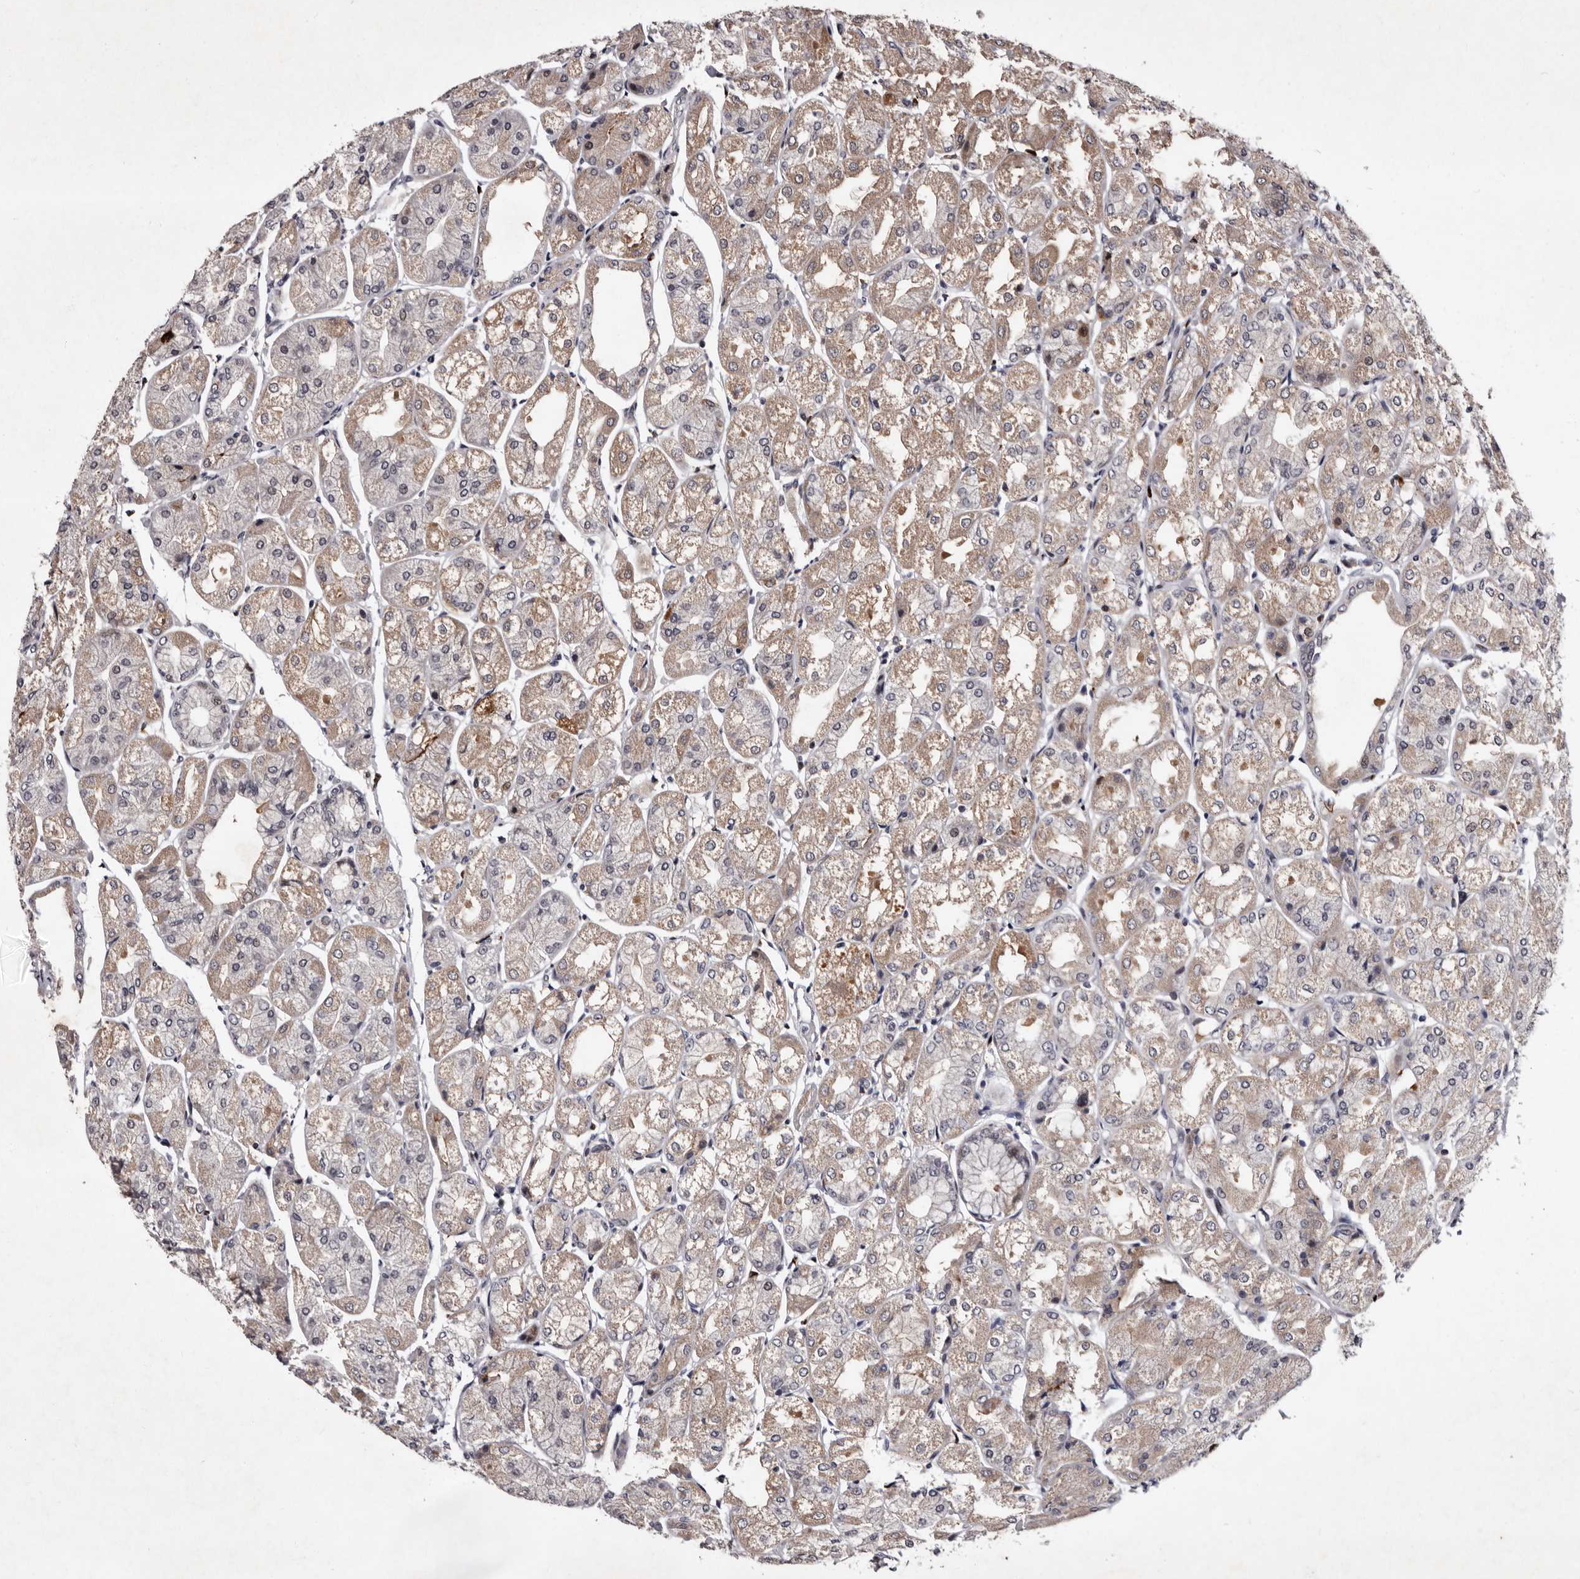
{"staining": {"intensity": "weak", "quantity": ">75%", "location": "cytoplasmic/membranous,nuclear"}, "tissue": "stomach", "cell_type": "Glandular cells", "image_type": "normal", "snomed": [{"axis": "morphology", "description": "Normal tissue, NOS"}, {"axis": "topography", "description": "Stomach, upper"}], "caption": "An IHC image of normal tissue is shown. Protein staining in brown shows weak cytoplasmic/membranous,nuclear positivity in stomach within glandular cells.", "gene": "TNKS", "patient": {"sex": "male", "age": 72}}